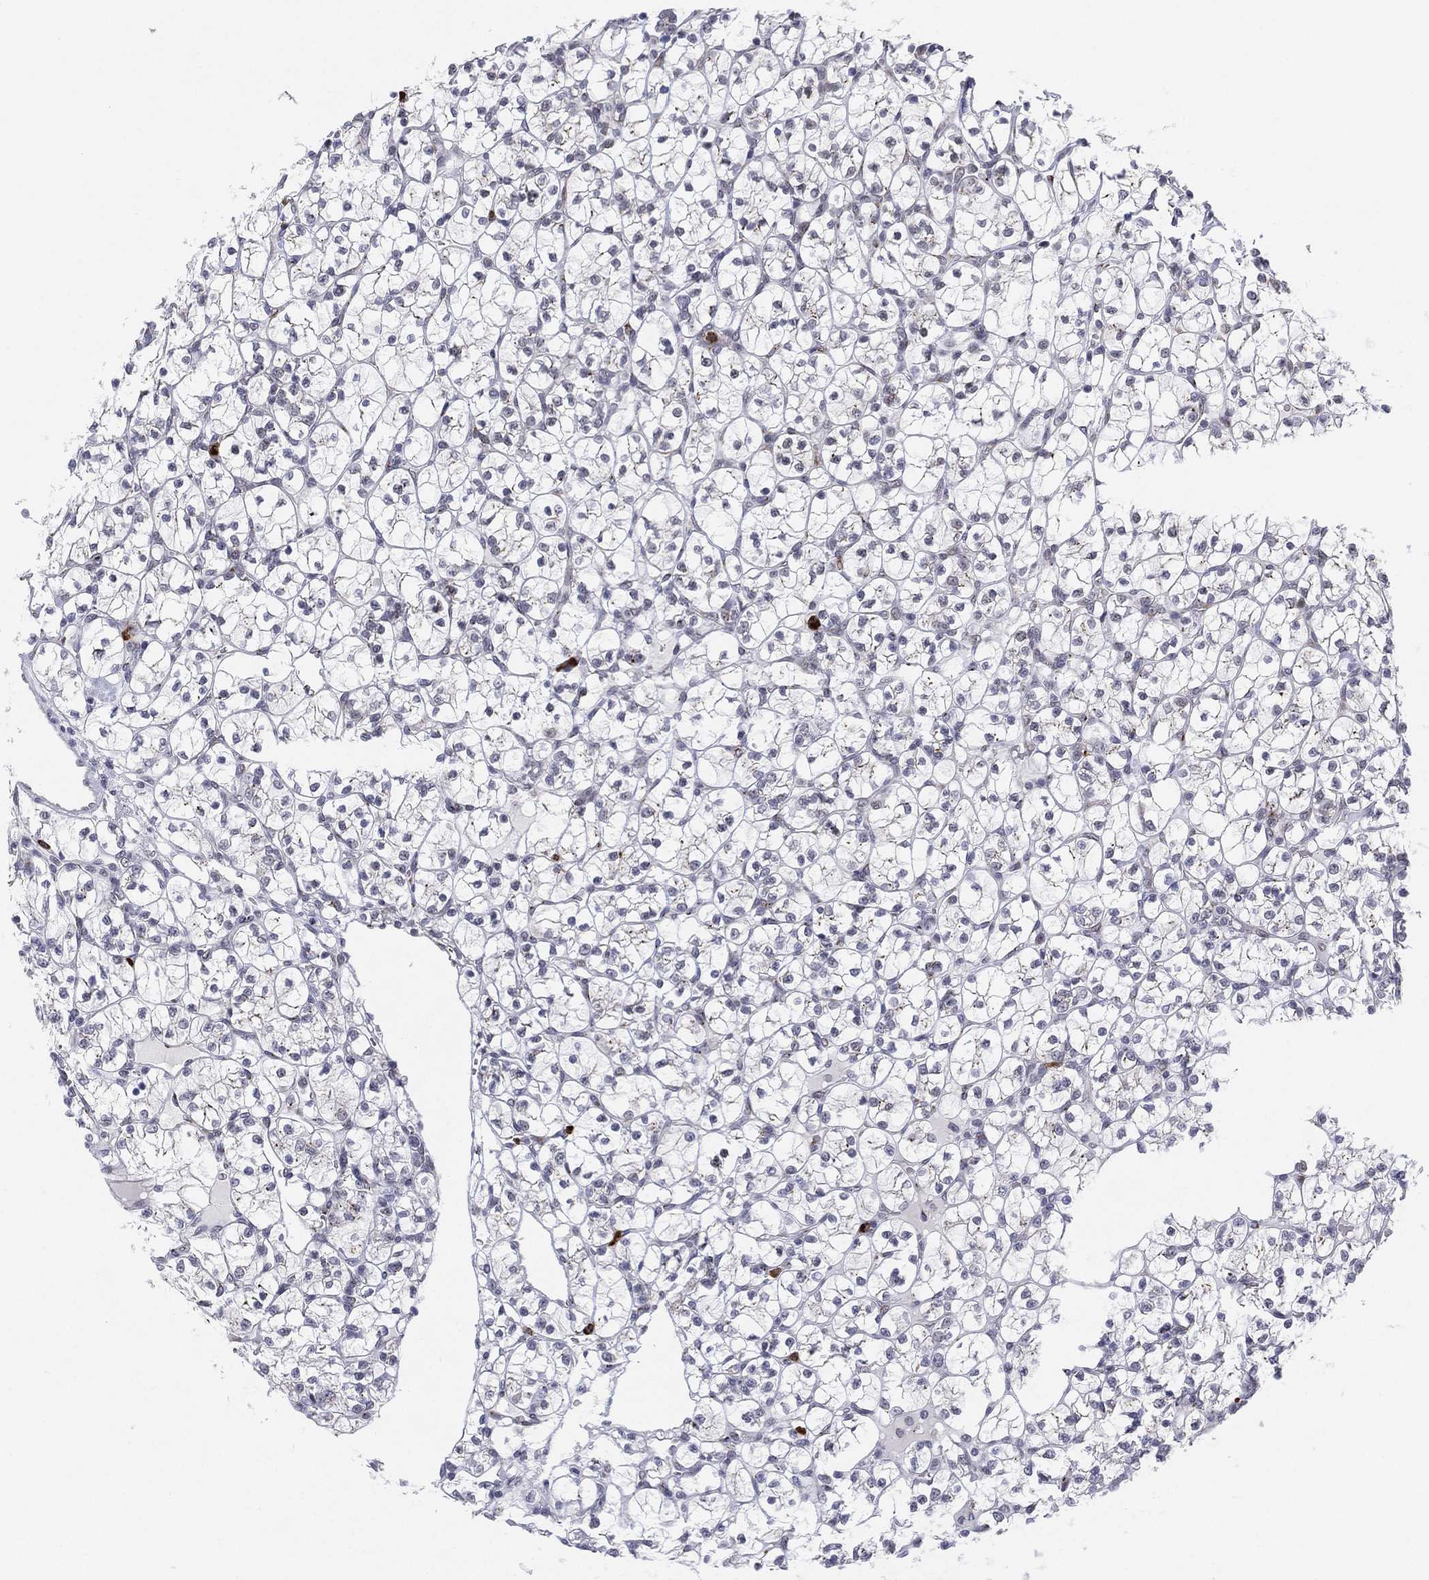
{"staining": {"intensity": "negative", "quantity": "none", "location": "none"}, "tissue": "renal cancer", "cell_type": "Tumor cells", "image_type": "cancer", "snomed": [{"axis": "morphology", "description": "Adenocarcinoma, NOS"}, {"axis": "topography", "description": "Kidney"}], "caption": "IHC of human renal adenocarcinoma shows no positivity in tumor cells.", "gene": "CD177", "patient": {"sex": "female", "age": 89}}